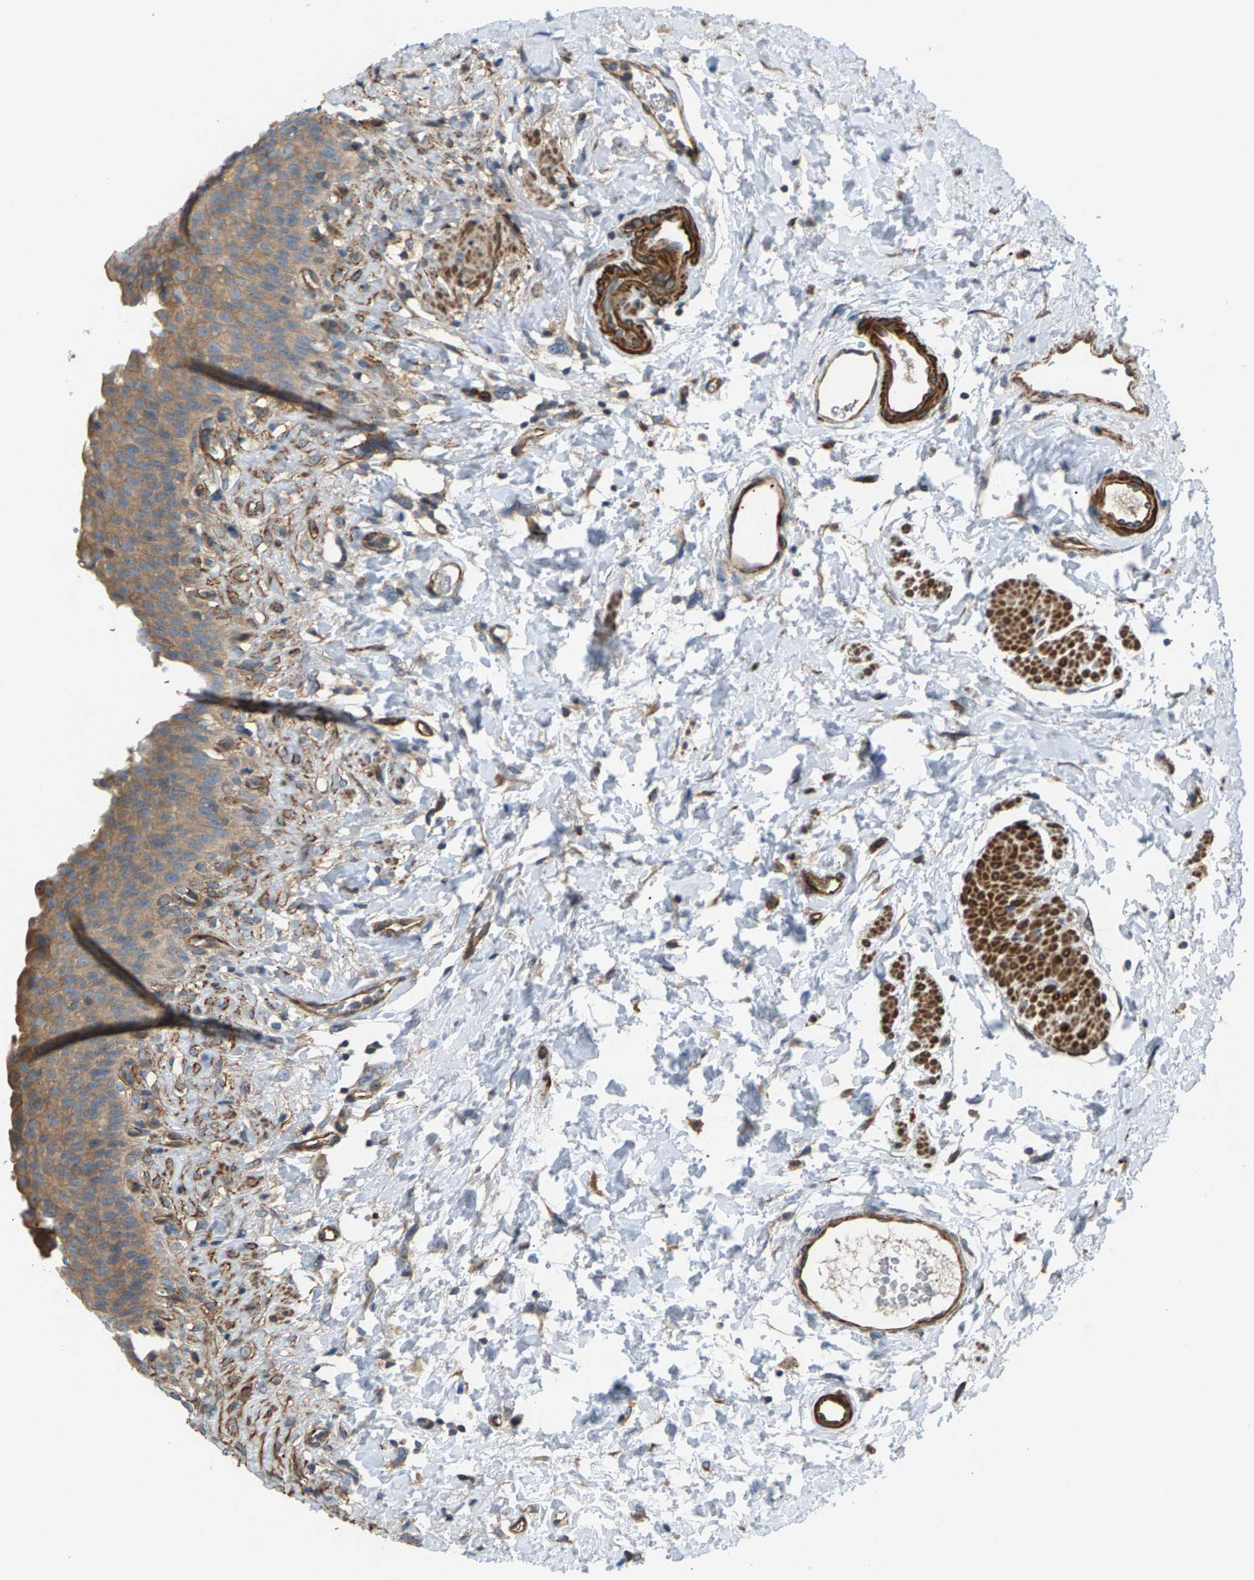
{"staining": {"intensity": "moderate", "quantity": ">75%", "location": "cytoplasmic/membranous"}, "tissue": "urinary bladder", "cell_type": "Urothelial cells", "image_type": "normal", "snomed": [{"axis": "morphology", "description": "Normal tissue, NOS"}, {"axis": "topography", "description": "Urinary bladder"}], "caption": "A histopathology image showing moderate cytoplasmic/membranous positivity in approximately >75% of urothelial cells in normal urinary bladder, as visualized by brown immunohistochemical staining.", "gene": "PDCL", "patient": {"sex": "female", "age": 79}}